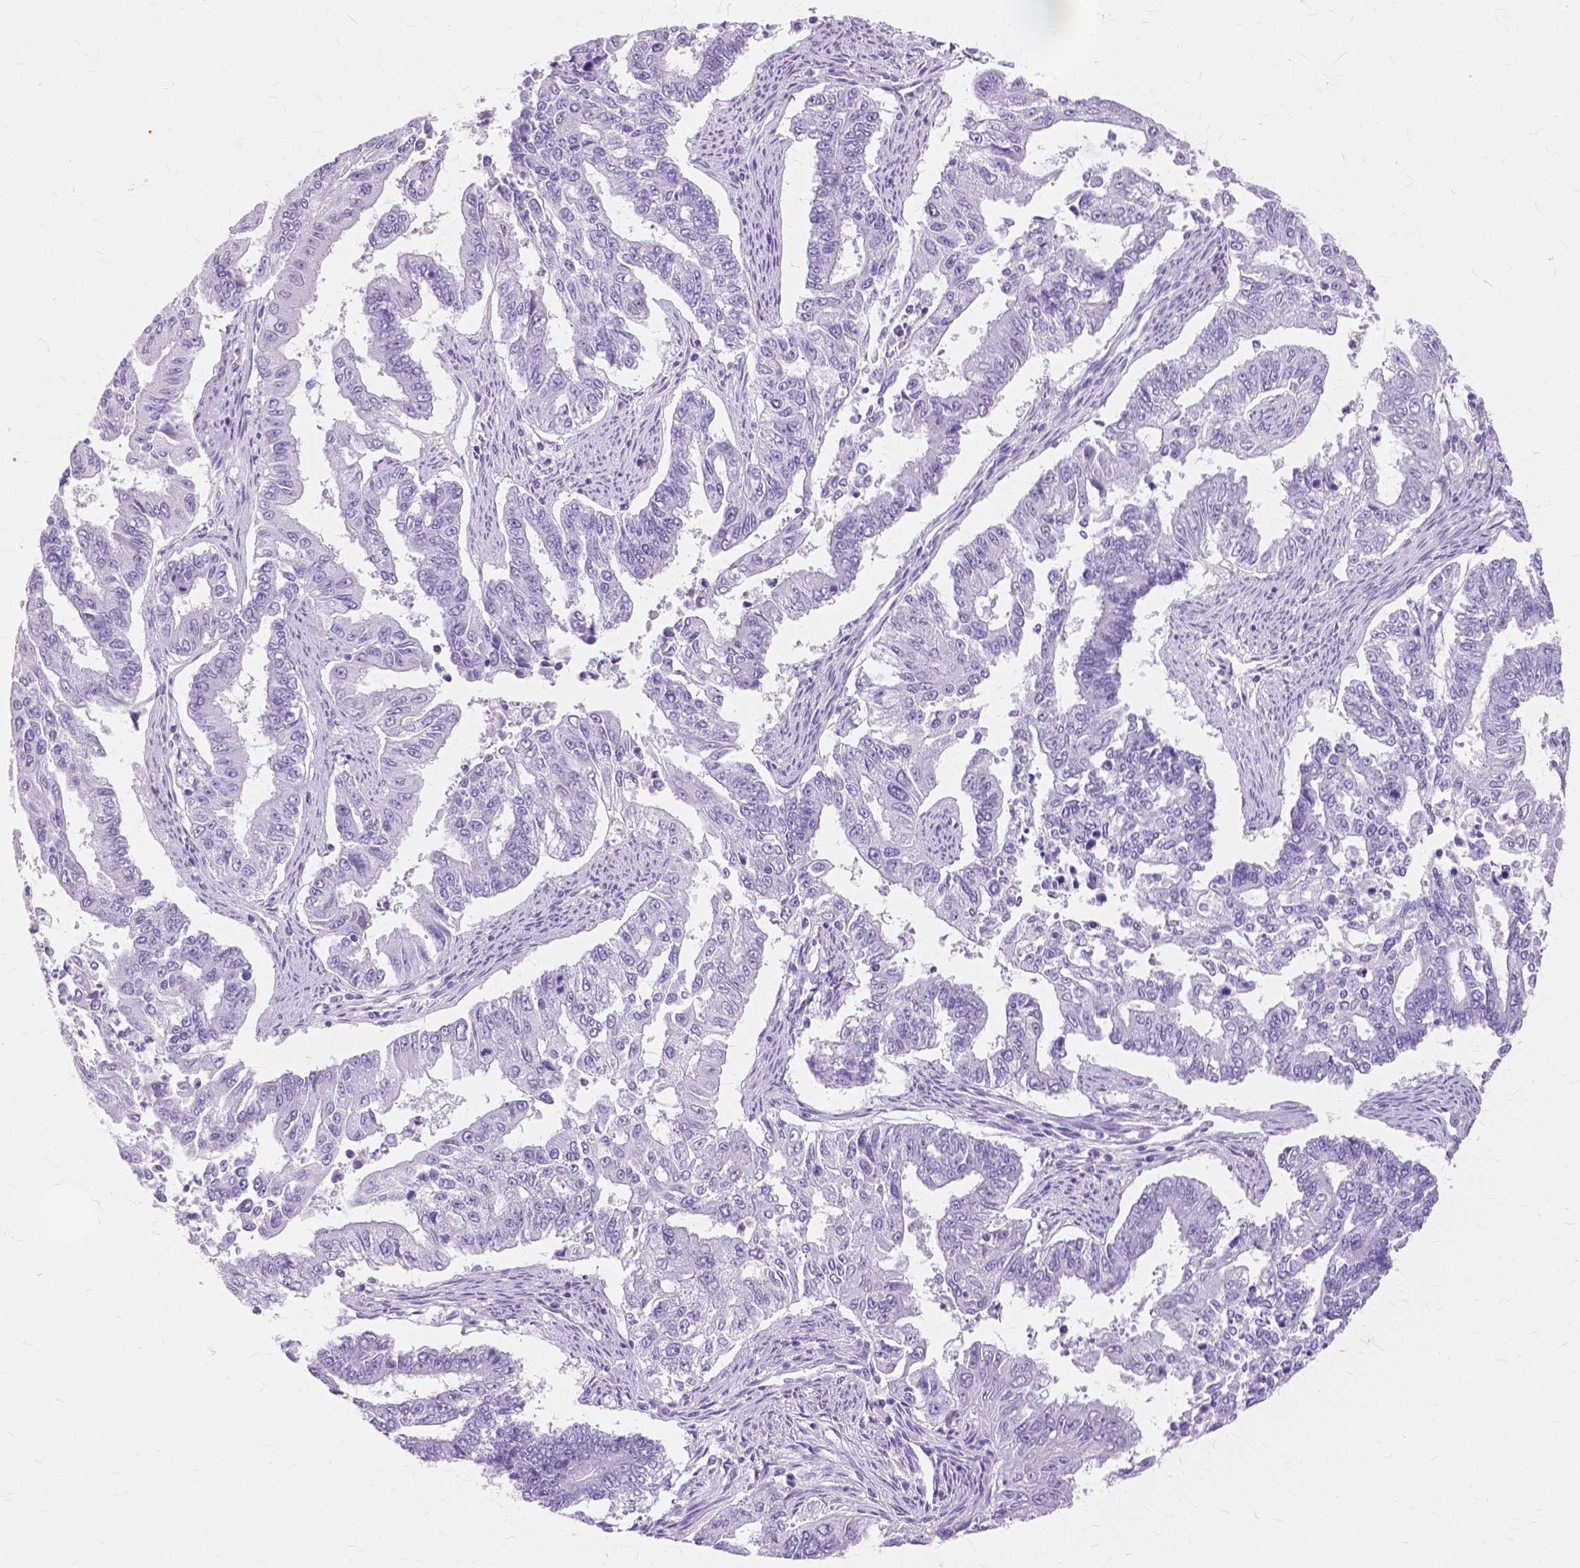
{"staining": {"intensity": "negative", "quantity": "none", "location": "none"}, "tissue": "endometrial cancer", "cell_type": "Tumor cells", "image_type": "cancer", "snomed": [{"axis": "morphology", "description": "Adenocarcinoma, NOS"}, {"axis": "topography", "description": "Uterus"}], "caption": "Tumor cells are negative for brown protein staining in endometrial cancer.", "gene": "TGM1", "patient": {"sex": "female", "age": 59}}